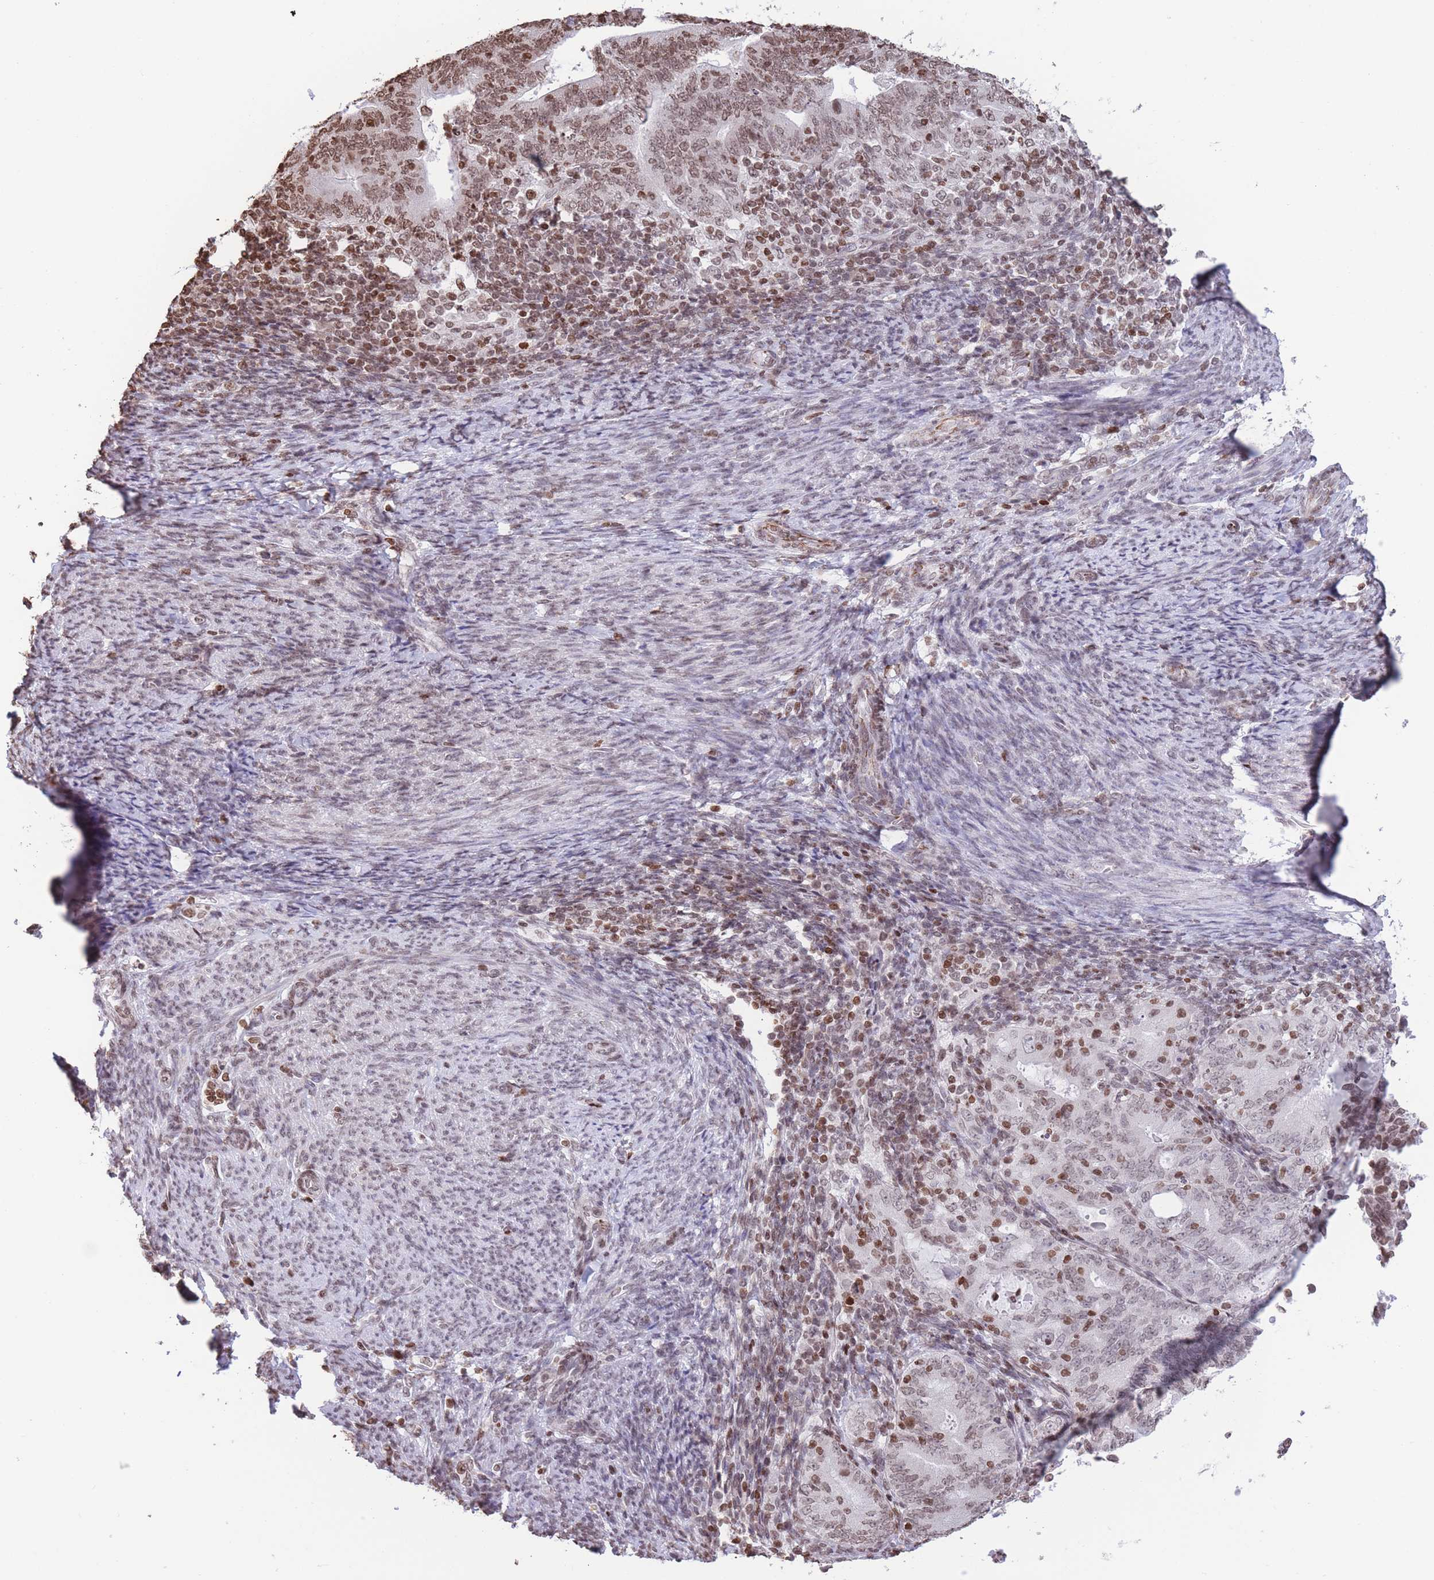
{"staining": {"intensity": "moderate", "quantity": ">75%", "location": "nuclear"}, "tissue": "endometrial cancer", "cell_type": "Tumor cells", "image_type": "cancer", "snomed": [{"axis": "morphology", "description": "Adenocarcinoma, NOS"}, {"axis": "topography", "description": "Endometrium"}], "caption": "Immunohistochemical staining of adenocarcinoma (endometrial) demonstrates moderate nuclear protein expression in about >75% of tumor cells.", "gene": "H2BC11", "patient": {"sex": "female", "age": 70}}